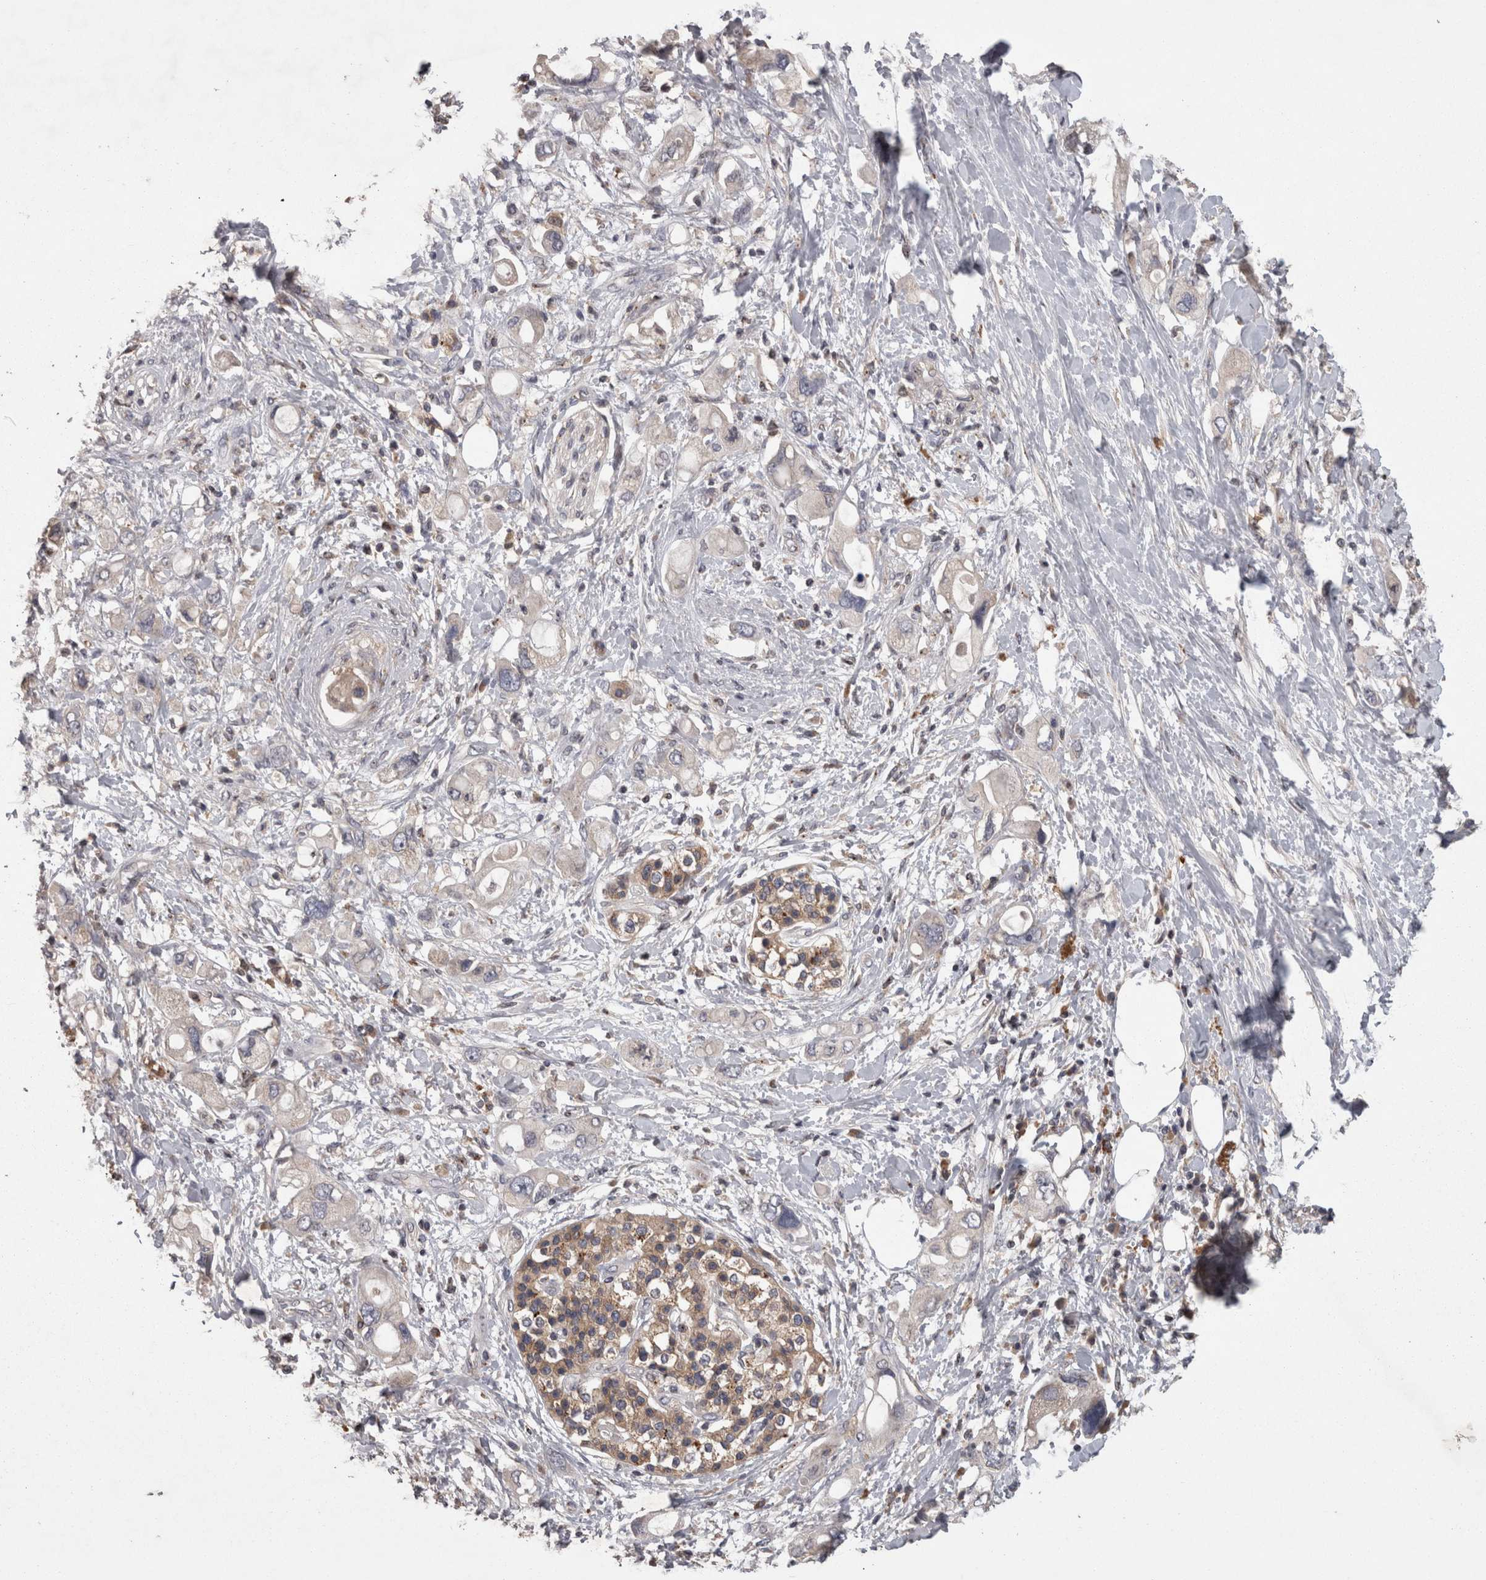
{"staining": {"intensity": "negative", "quantity": "none", "location": "none"}, "tissue": "pancreatic cancer", "cell_type": "Tumor cells", "image_type": "cancer", "snomed": [{"axis": "morphology", "description": "Adenocarcinoma, NOS"}, {"axis": "topography", "description": "Pancreas"}], "caption": "Pancreatic adenocarcinoma was stained to show a protein in brown. There is no significant expression in tumor cells. (DAB immunohistochemistry, high magnification).", "gene": "PCM1", "patient": {"sex": "female", "age": 56}}